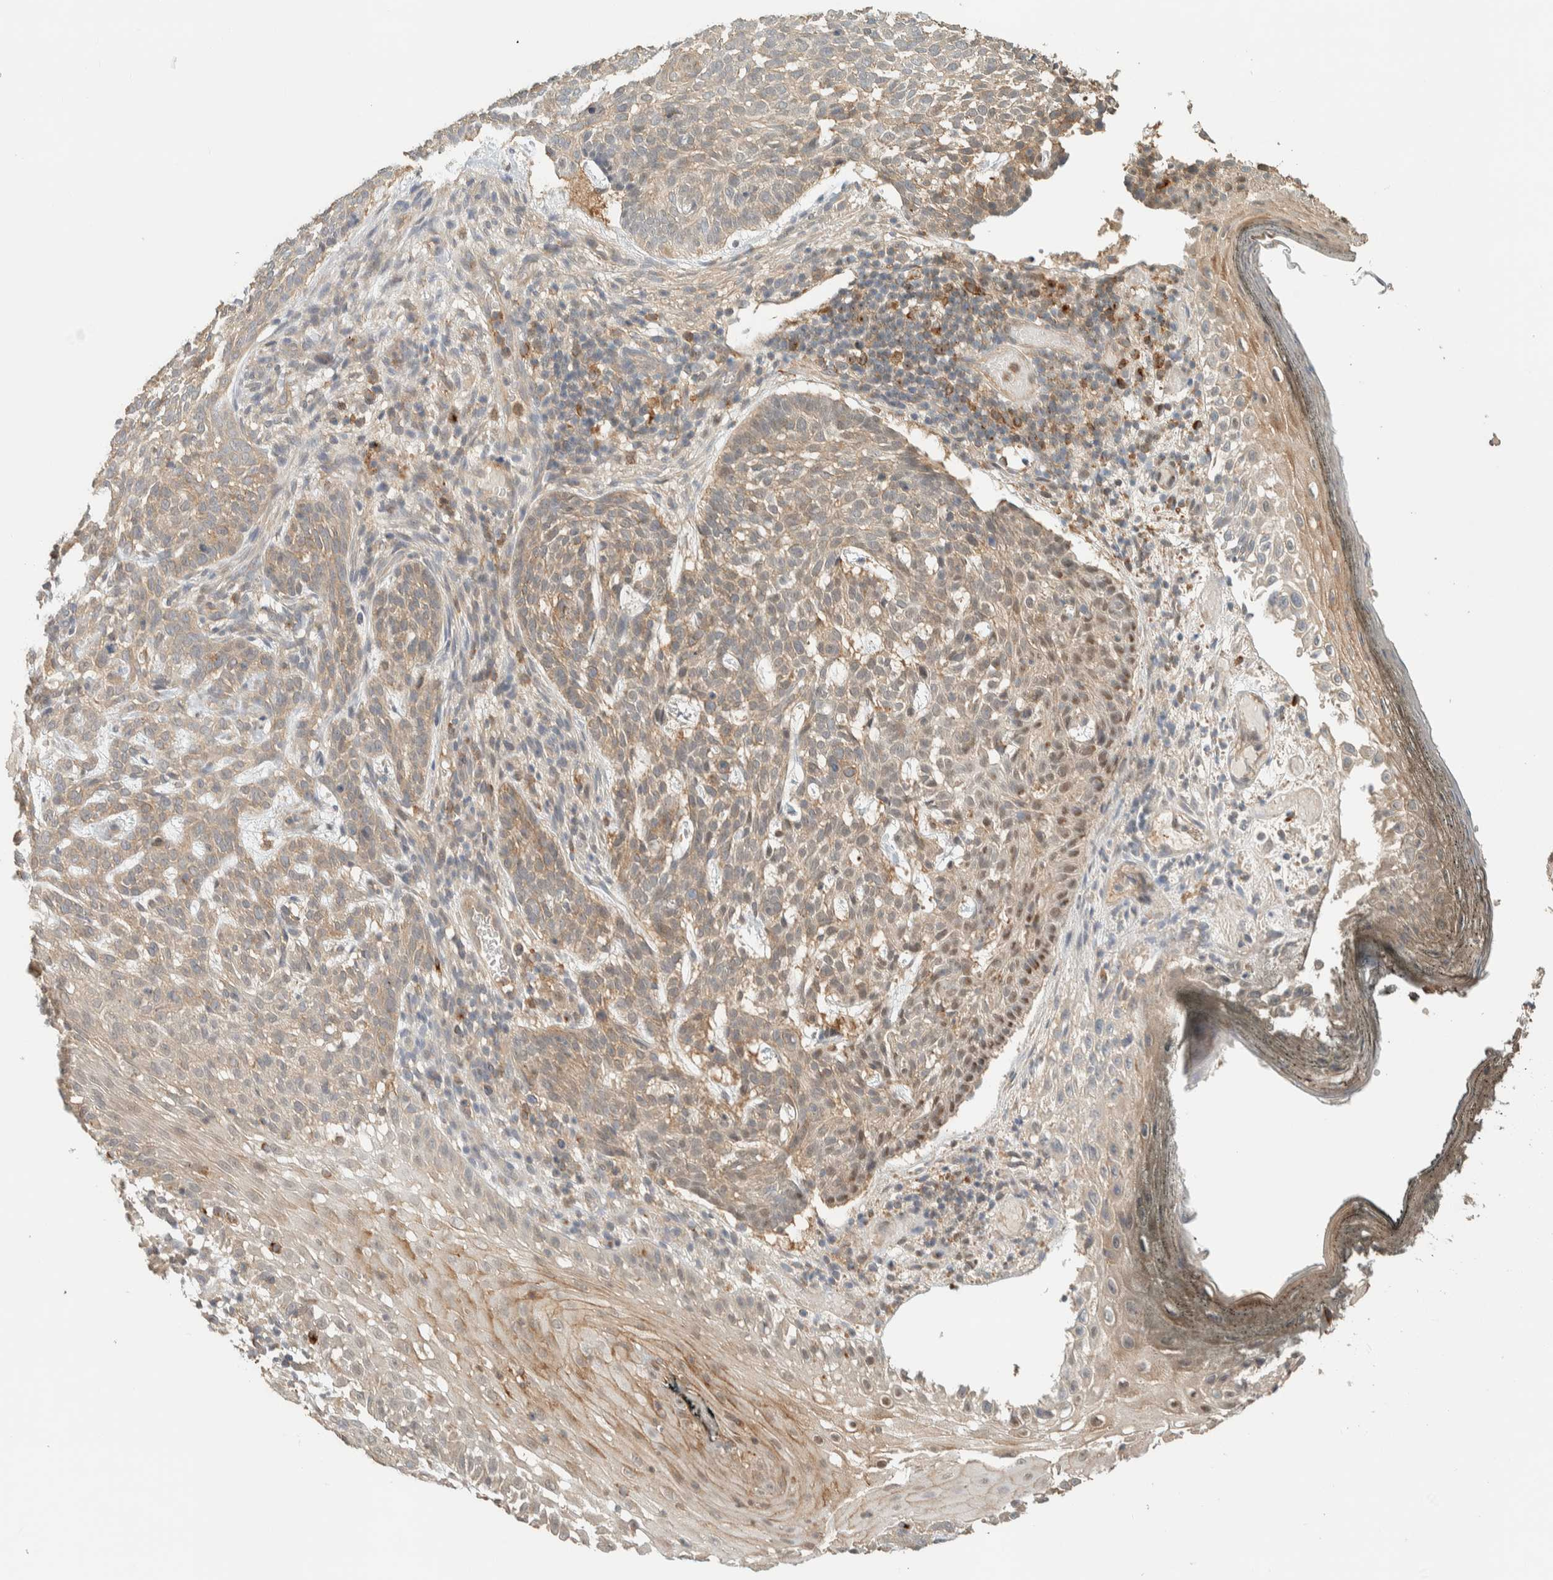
{"staining": {"intensity": "weak", "quantity": "25%-75%", "location": "cytoplasmic/membranous,nuclear"}, "tissue": "skin cancer", "cell_type": "Tumor cells", "image_type": "cancer", "snomed": [{"axis": "morphology", "description": "Basal cell carcinoma"}, {"axis": "topography", "description": "Skin"}], "caption": "A micrograph of human skin cancer (basal cell carcinoma) stained for a protein displays weak cytoplasmic/membranous and nuclear brown staining in tumor cells.", "gene": "RAB11FIP1", "patient": {"sex": "female", "age": 64}}